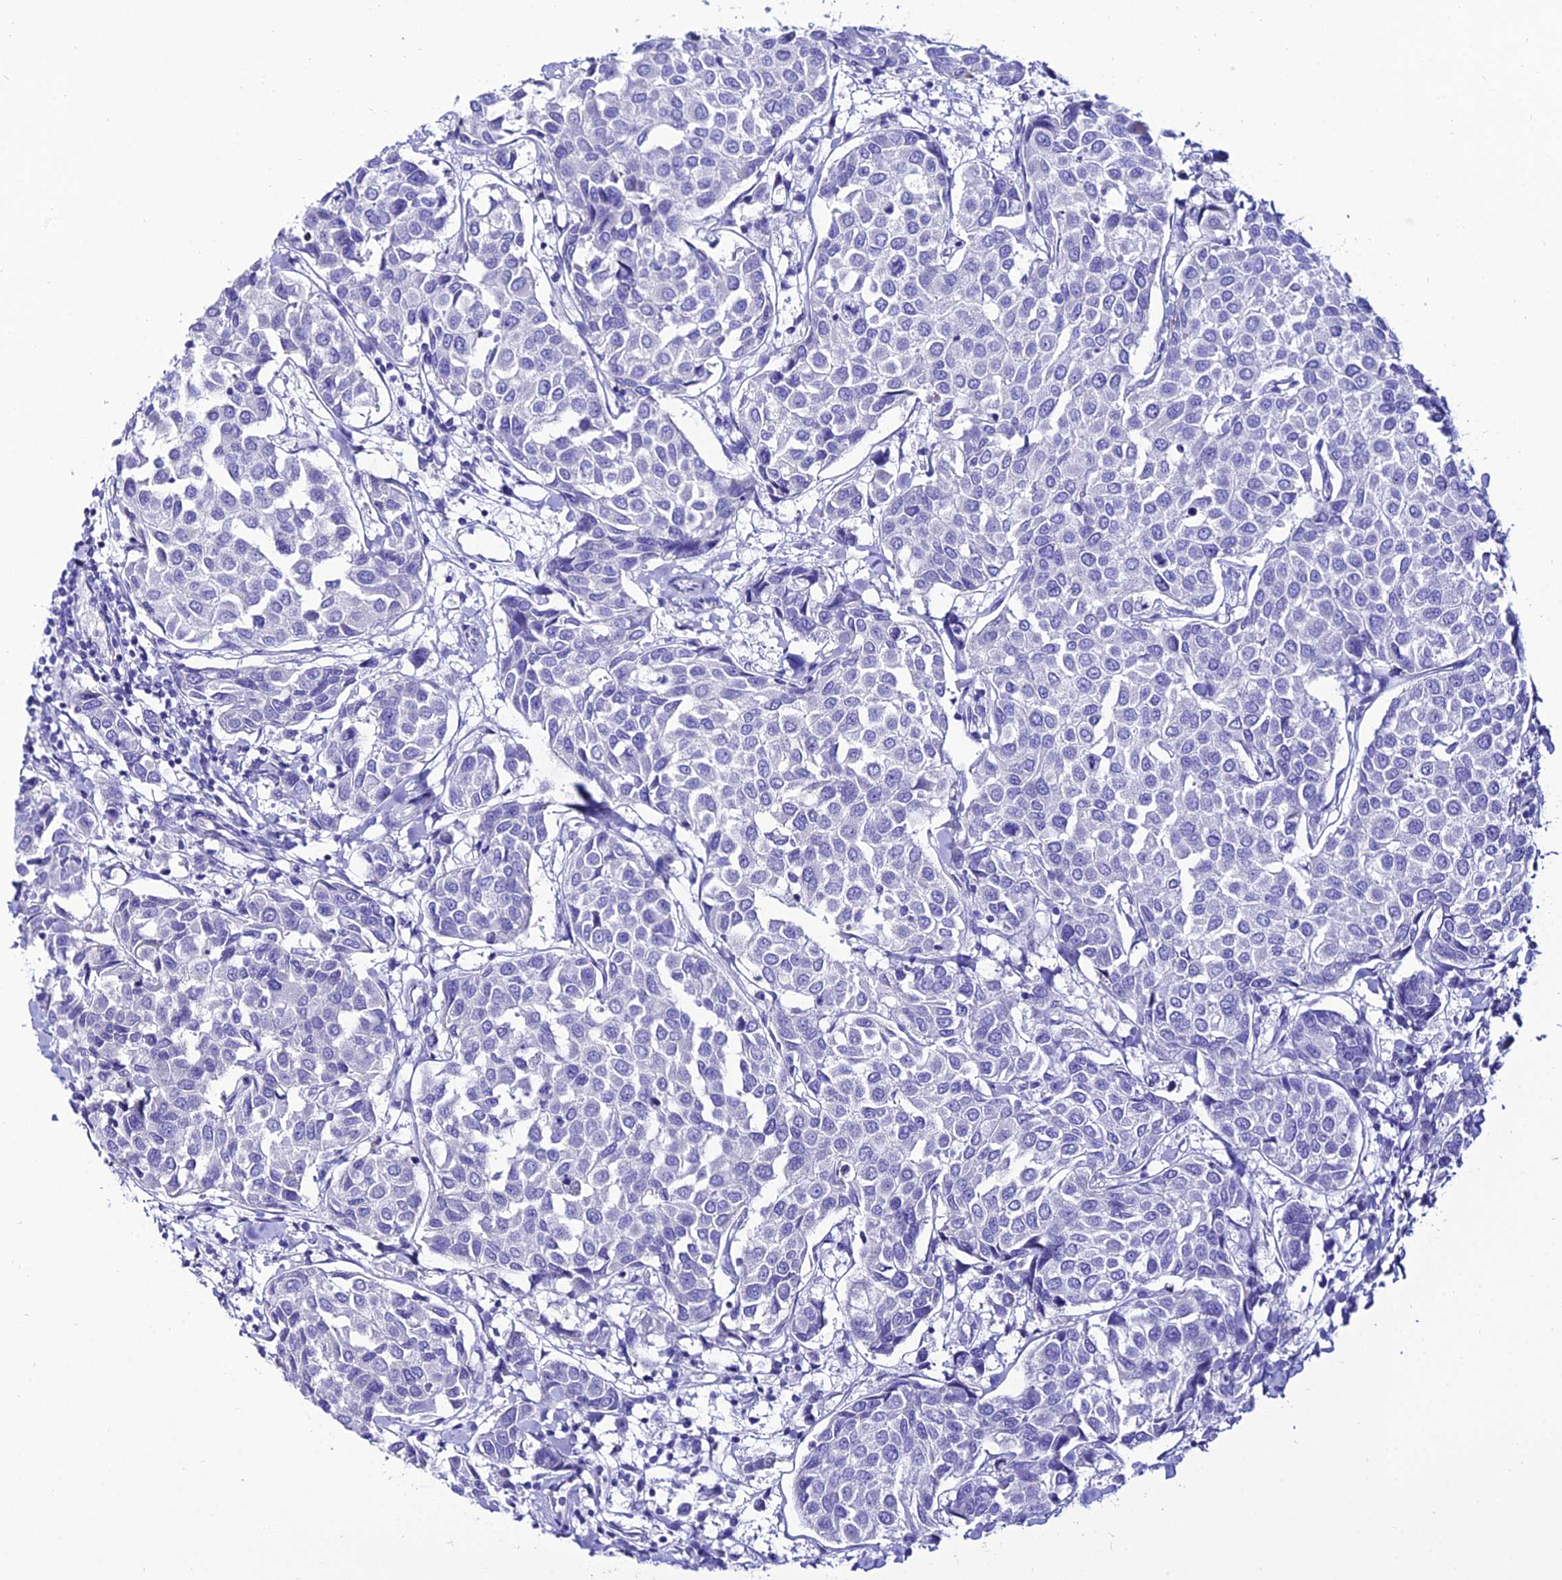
{"staining": {"intensity": "negative", "quantity": "none", "location": "none"}, "tissue": "breast cancer", "cell_type": "Tumor cells", "image_type": "cancer", "snomed": [{"axis": "morphology", "description": "Duct carcinoma"}, {"axis": "topography", "description": "Breast"}], "caption": "Breast cancer (intraductal carcinoma) was stained to show a protein in brown. There is no significant expression in tumor cells. The staining is performed using DAB (3,3'-diaminobenzidine) brown chromogen with nuclei counter-stained in using hematoxylin.", "gene": "OR4D5", "patient": {"sex": "female", "age": 55}}